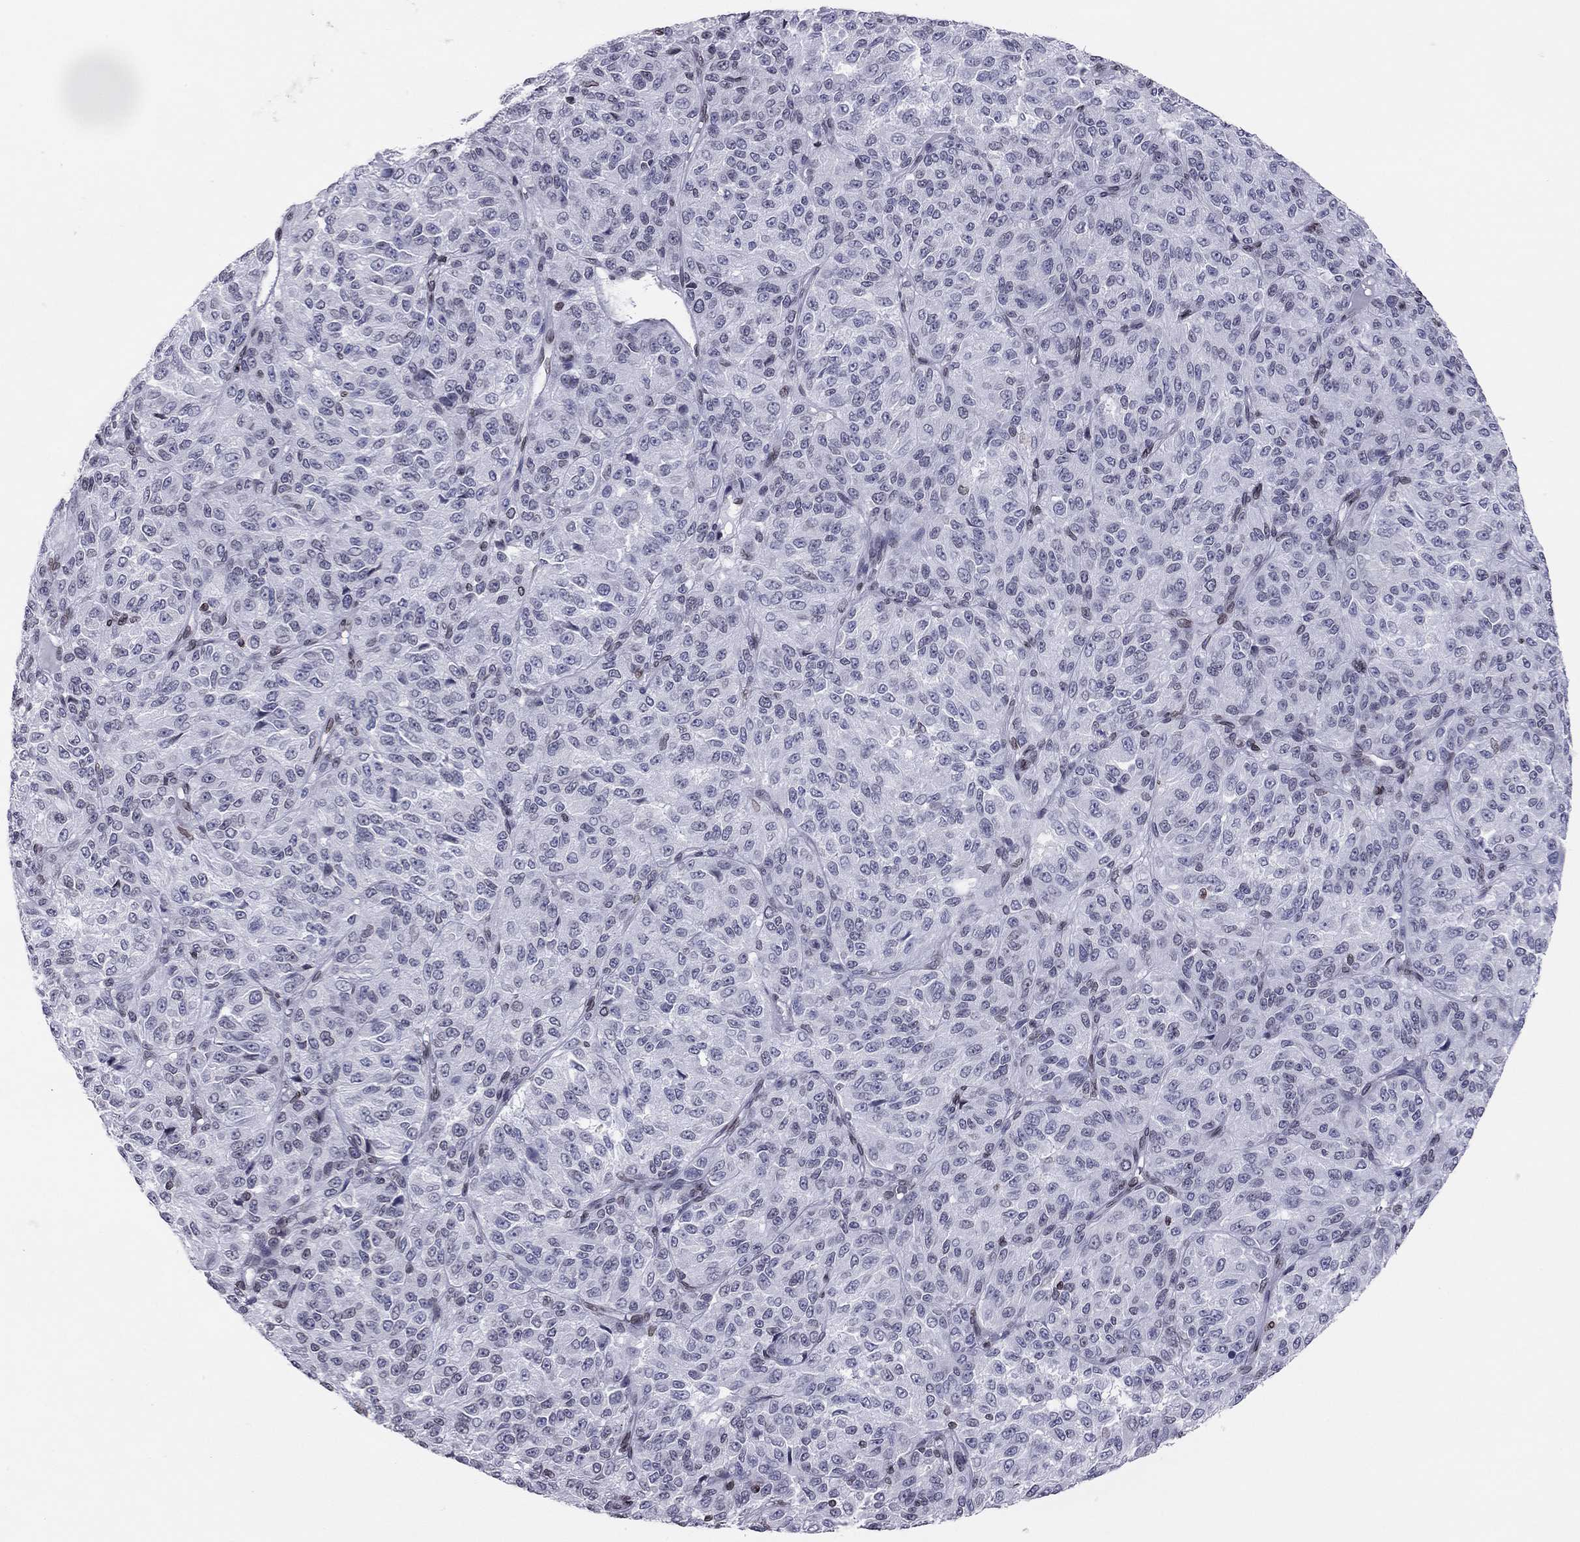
{"staining": {"intensity": "negative", "quantity": "none", "location": "none"}, "tissue": "melanoma", "cell_type": "Tumor cells", "image_type": "cancer", "snomed": [{"axis": "morphology", "description": "Malignant melanoma, Metastatic site"}, {"axis": "topography", "description": "Brain"}], "caption": "An immunohistochemistry (IHC) histopathology image of melanoma is shown. There is no staining in tumor cells of melanoma.", "gene": "ESPL1", "patient": {"sex": "female", "age": 56}}